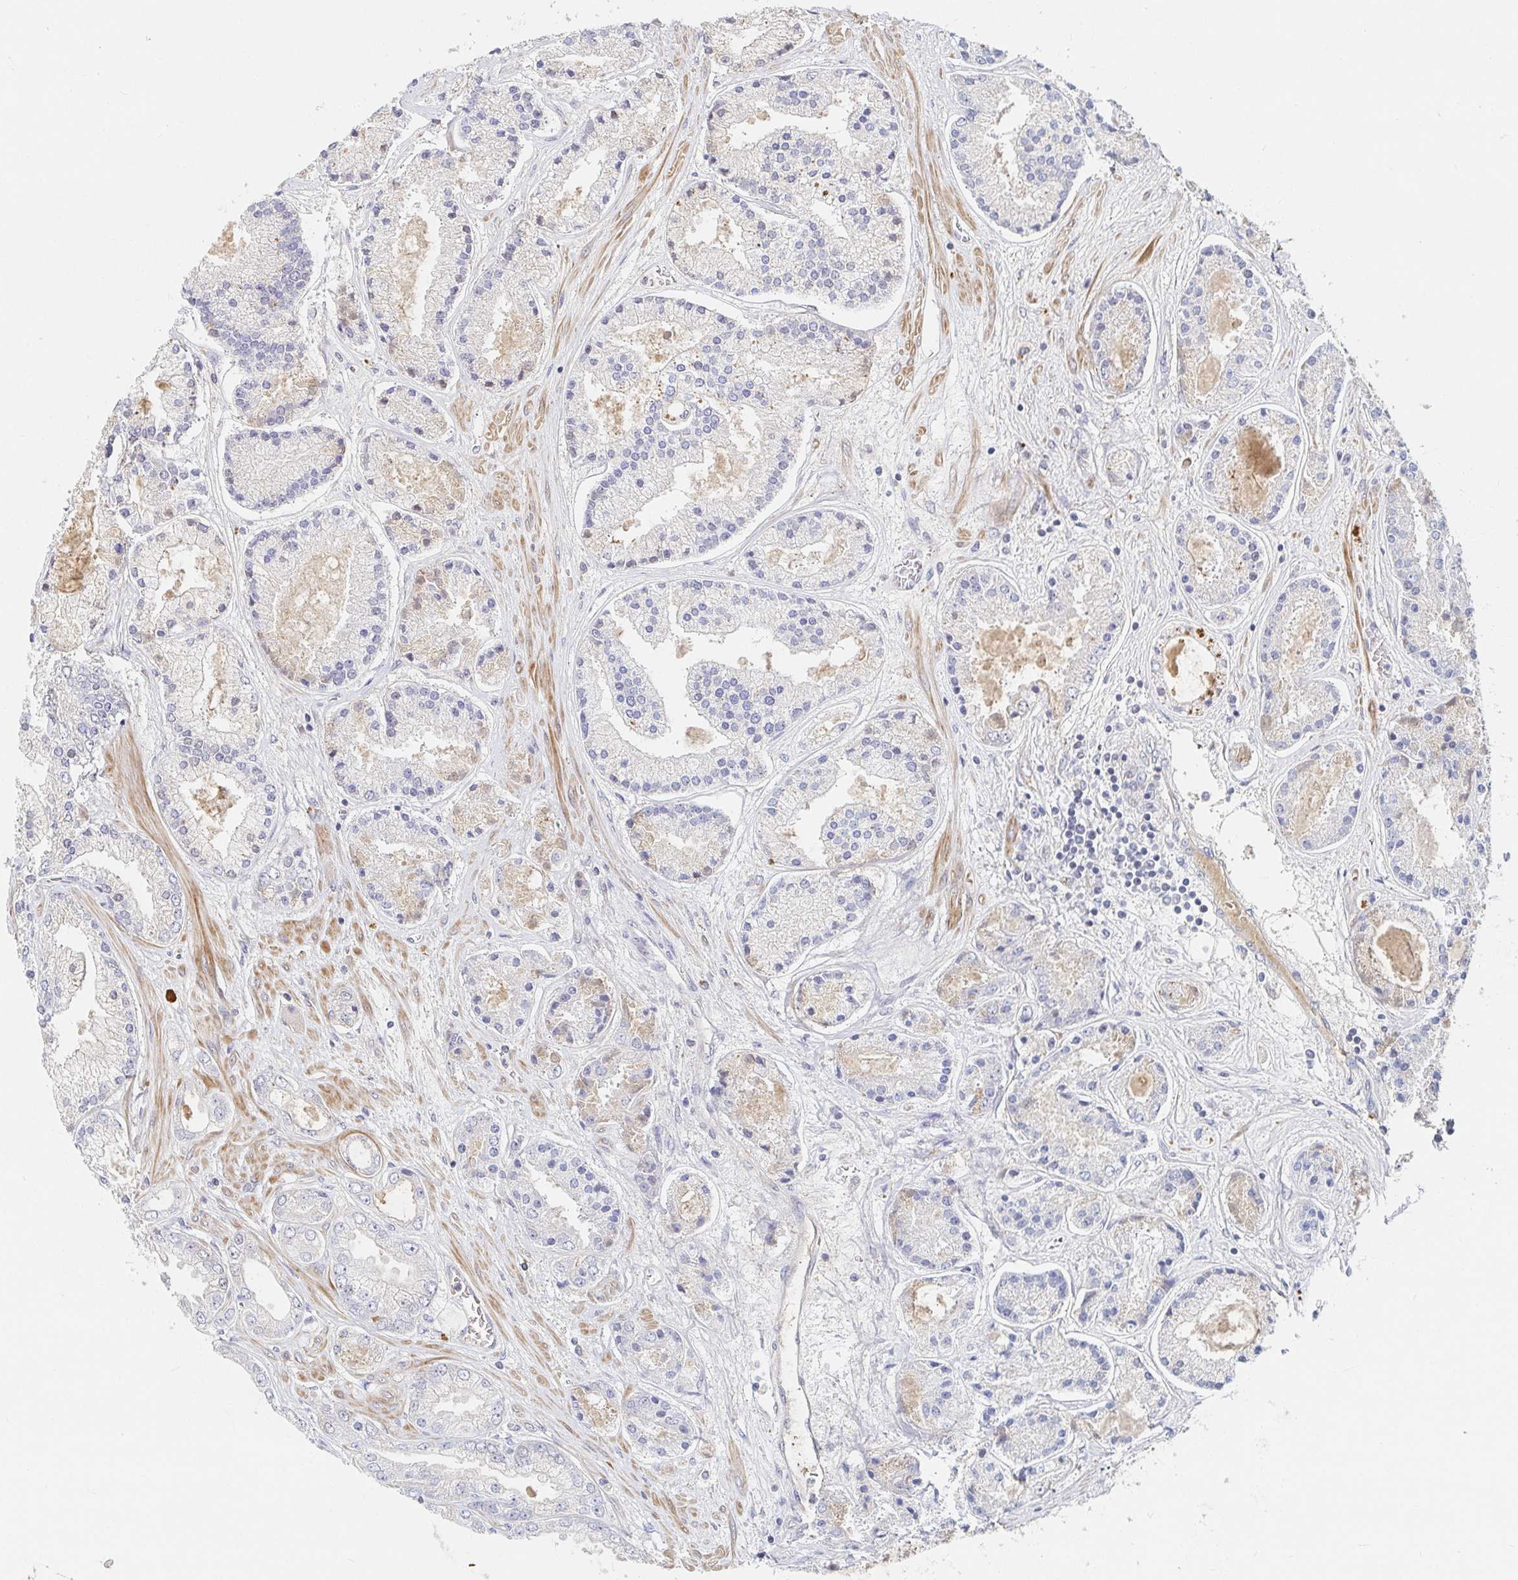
{"staining": {"intensity": "negative", "quantity": "none", "location": "none"}, "tissue": "prostate cancer", "cell_type": "Tumor cells", "image_type": "cancer", "snomed": [{"axis": "morphology", "description": "Adenocarcinoma, High grade"}, {"axis": "topography", "description": "Prostate"}], "caption": "Tumor cells show no significant protein positivity in prostate cancer. The staining is performed using DAB brown chromogen with nuclei counter-stained in using hematoxylin.", "gene": "NME9", "patient": {"sex": "male", "age": 67}}